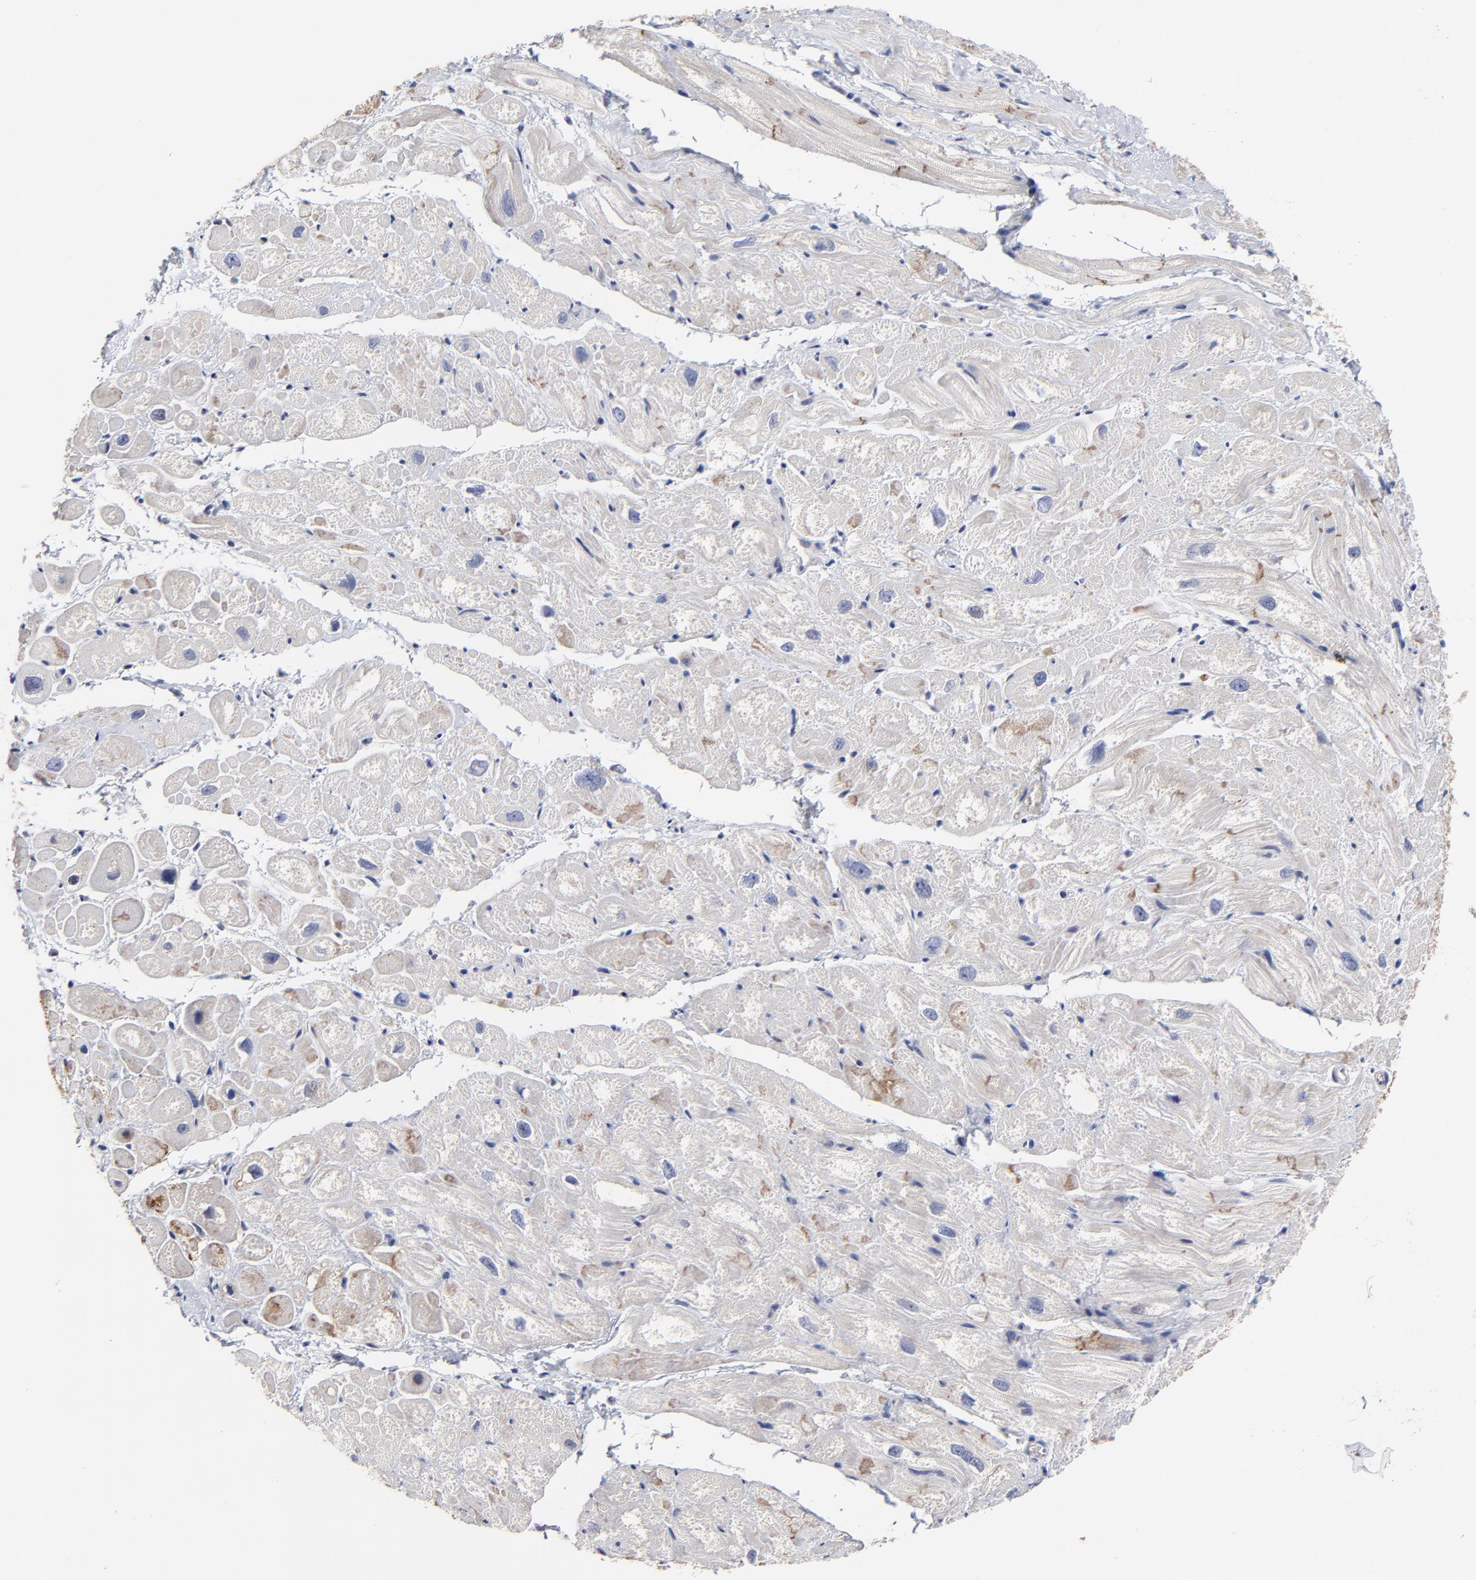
{"staining": {"intensity": "negative", "quantity": "none", "location": "none"}, "tissue": "heart muscle", "cell_type": "Cardiomyocytes", "image_type": "normal", "snomed": [{"axis": "morphology", "description": "Normal tissue, NOS"}, {"axis": "topography", "description": "Heart"}], "caption": "High magnification brightfield microscopy of normal heart muscle stained with DAB (brown) and counterstained with hematoxylin (blue): cardiomyocytes show no significant staining. (DAB (3,3'-diaminobenzidine) immunohistochemistry (IHC) visualized using brightfield microscopy, high magnification).", "gene": "CXADR", "patient": {"sex": "male", "age": 49}}